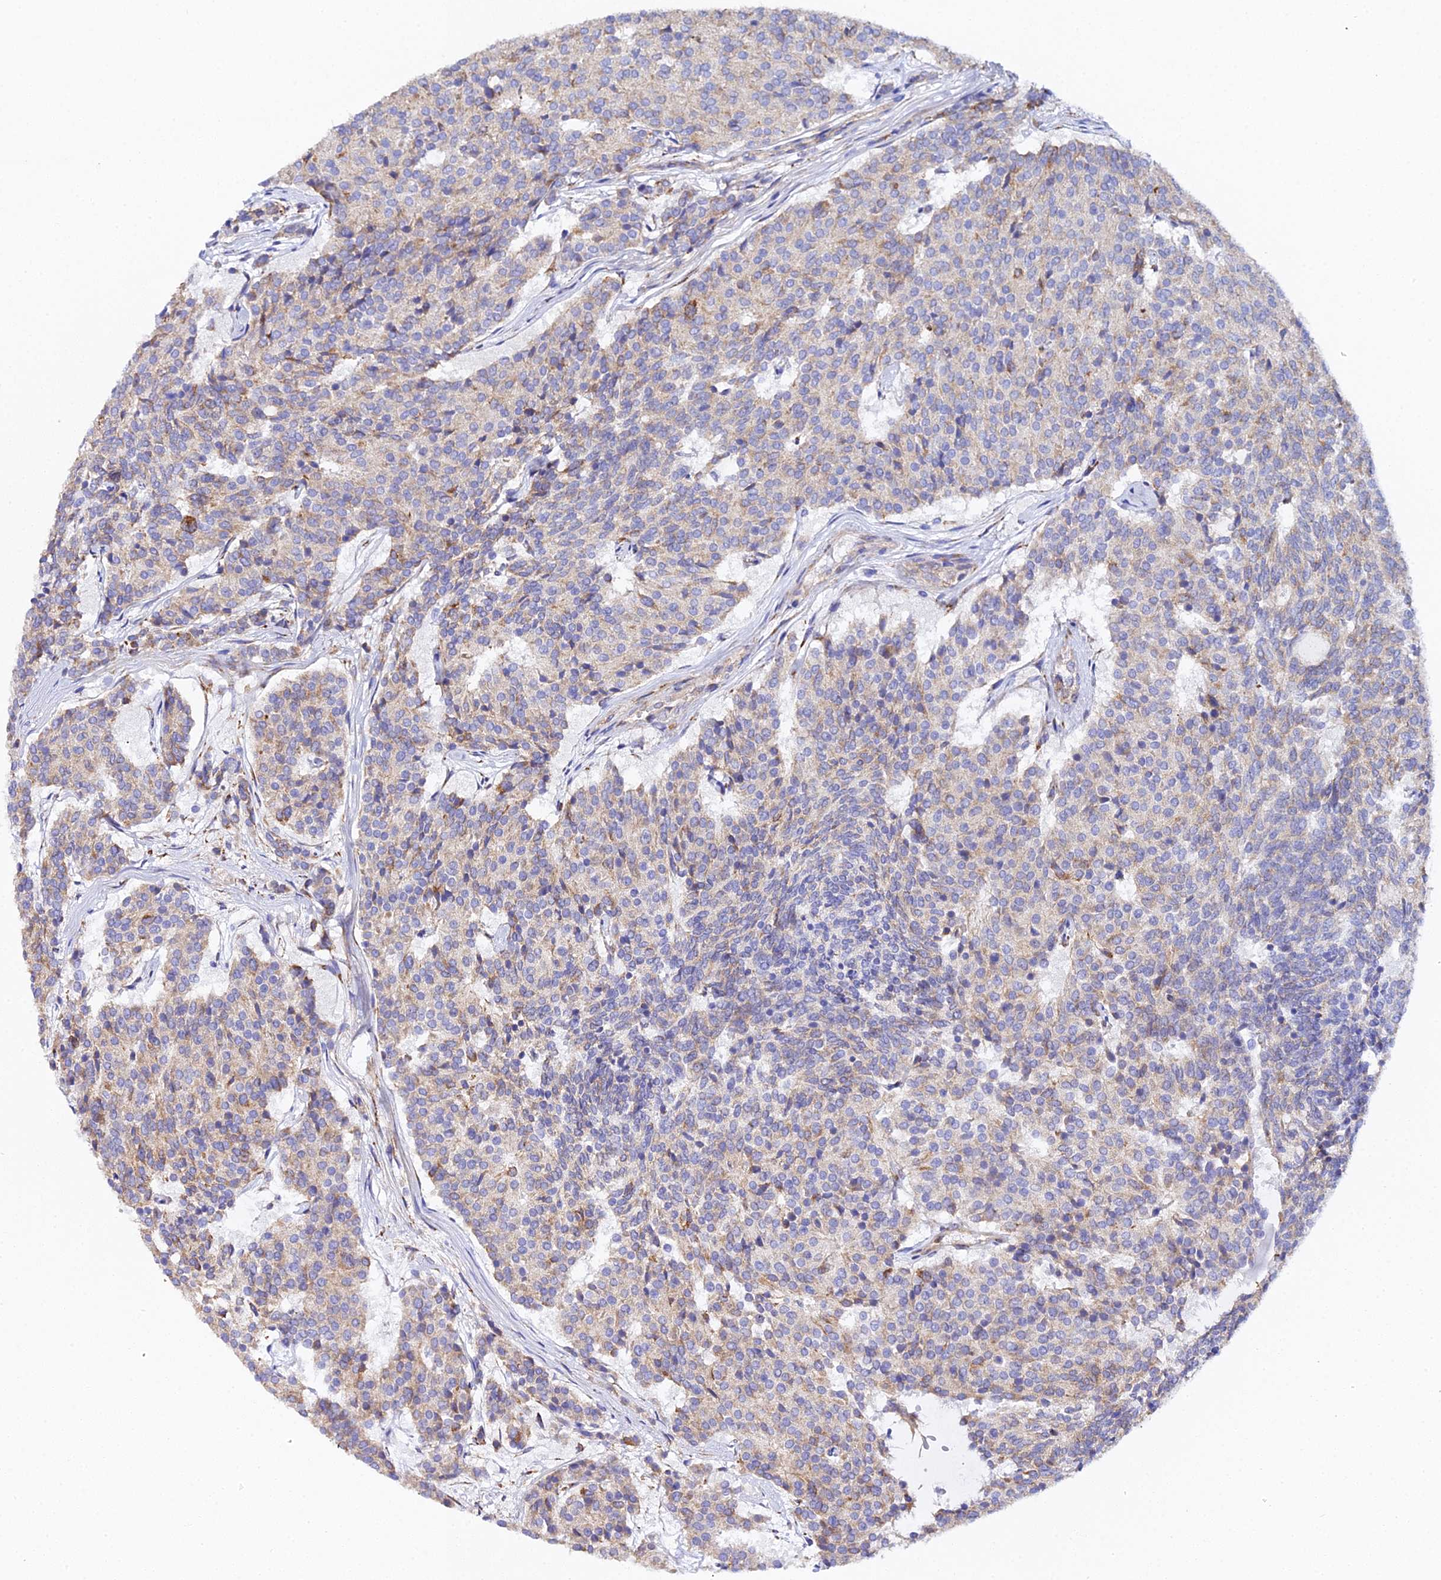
{"staining": {"intensity": "moderate", "quantity": "<25%", "location": "cytoplasmic/membranous"}, "tissue": "carcinoid", "cell_type": "Tumor cells", "image_type": "cancer", "snomed": [{"axis": "morphology", "description": "Carcinoid, malignant, NOS"}, {"axis": "topography", "description": "Pancreas"}], "caption": "DAB immunohistochemical staining of malignant carcinoid exhibits moderate cytoplasmic/membranous protein staining in approximately <25% of tumor cells.", "gene": "CFAP45", "patient": {"sex": "female", "age": 54}}